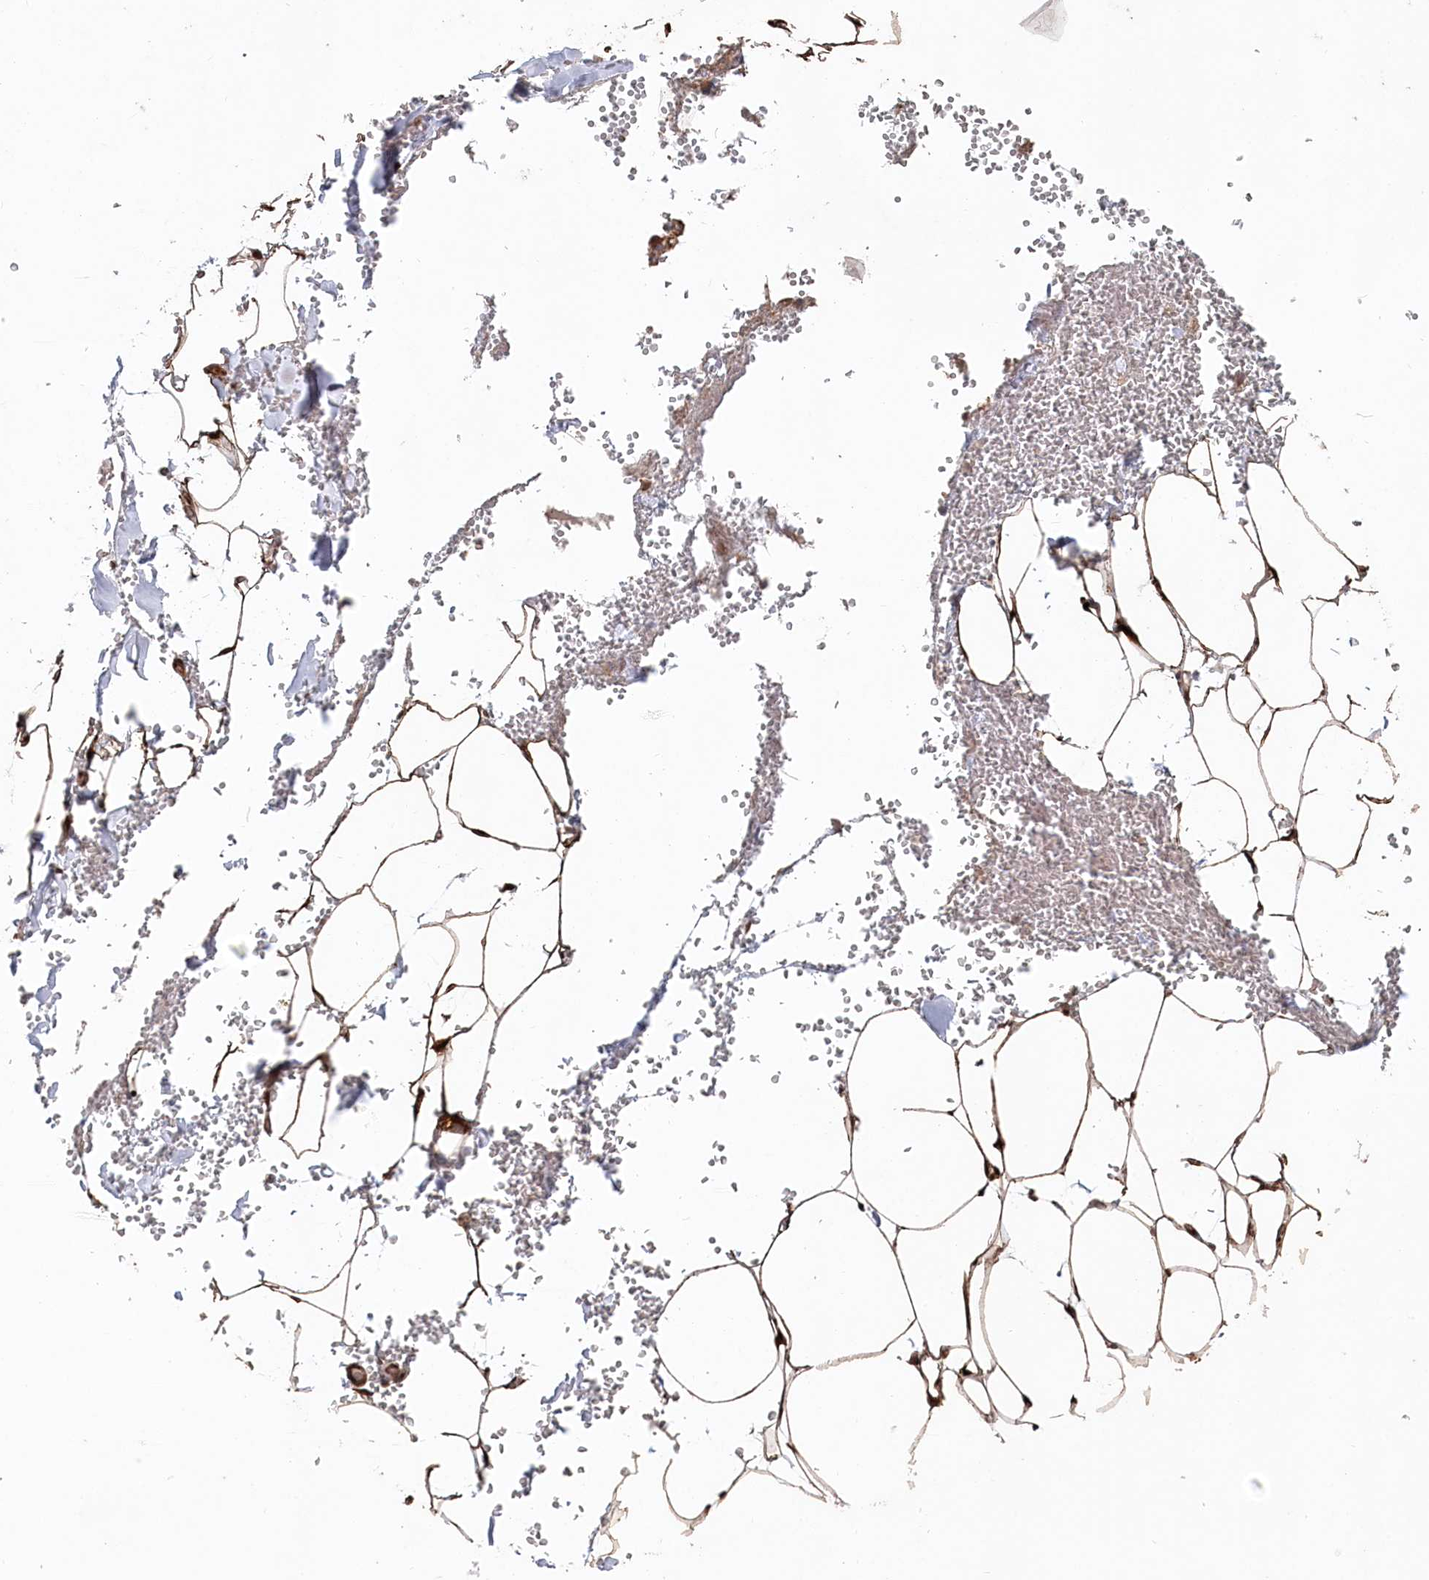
{"staining": {"intensity": "strong", "quantity": "25%-75%", "location": "cytoplasmic/membranous,nuclear"}, "tissue": "adipose tissue", "cell_type": "Adipocytes", "image_type": "normal", "snomed": [{"axis": "morphology", "description": "Normal tissue, NOS"}, {"axis": "topography", "description": "Gallbladder"}, {"axis": "topography", "description": "Peripheral nerve tissue"}], "caption": "Adipose tissue was stained to show a protein in brown. There is high levels of strong cytoplasmic/membranous,nuclear staining in approximately 25%-75% of adipocytes. (DAB IHC, brown staining for protein, blue staining for nuclei).", "gene": "POLR3A", "patient": {"sex": "male", "age": 38}}